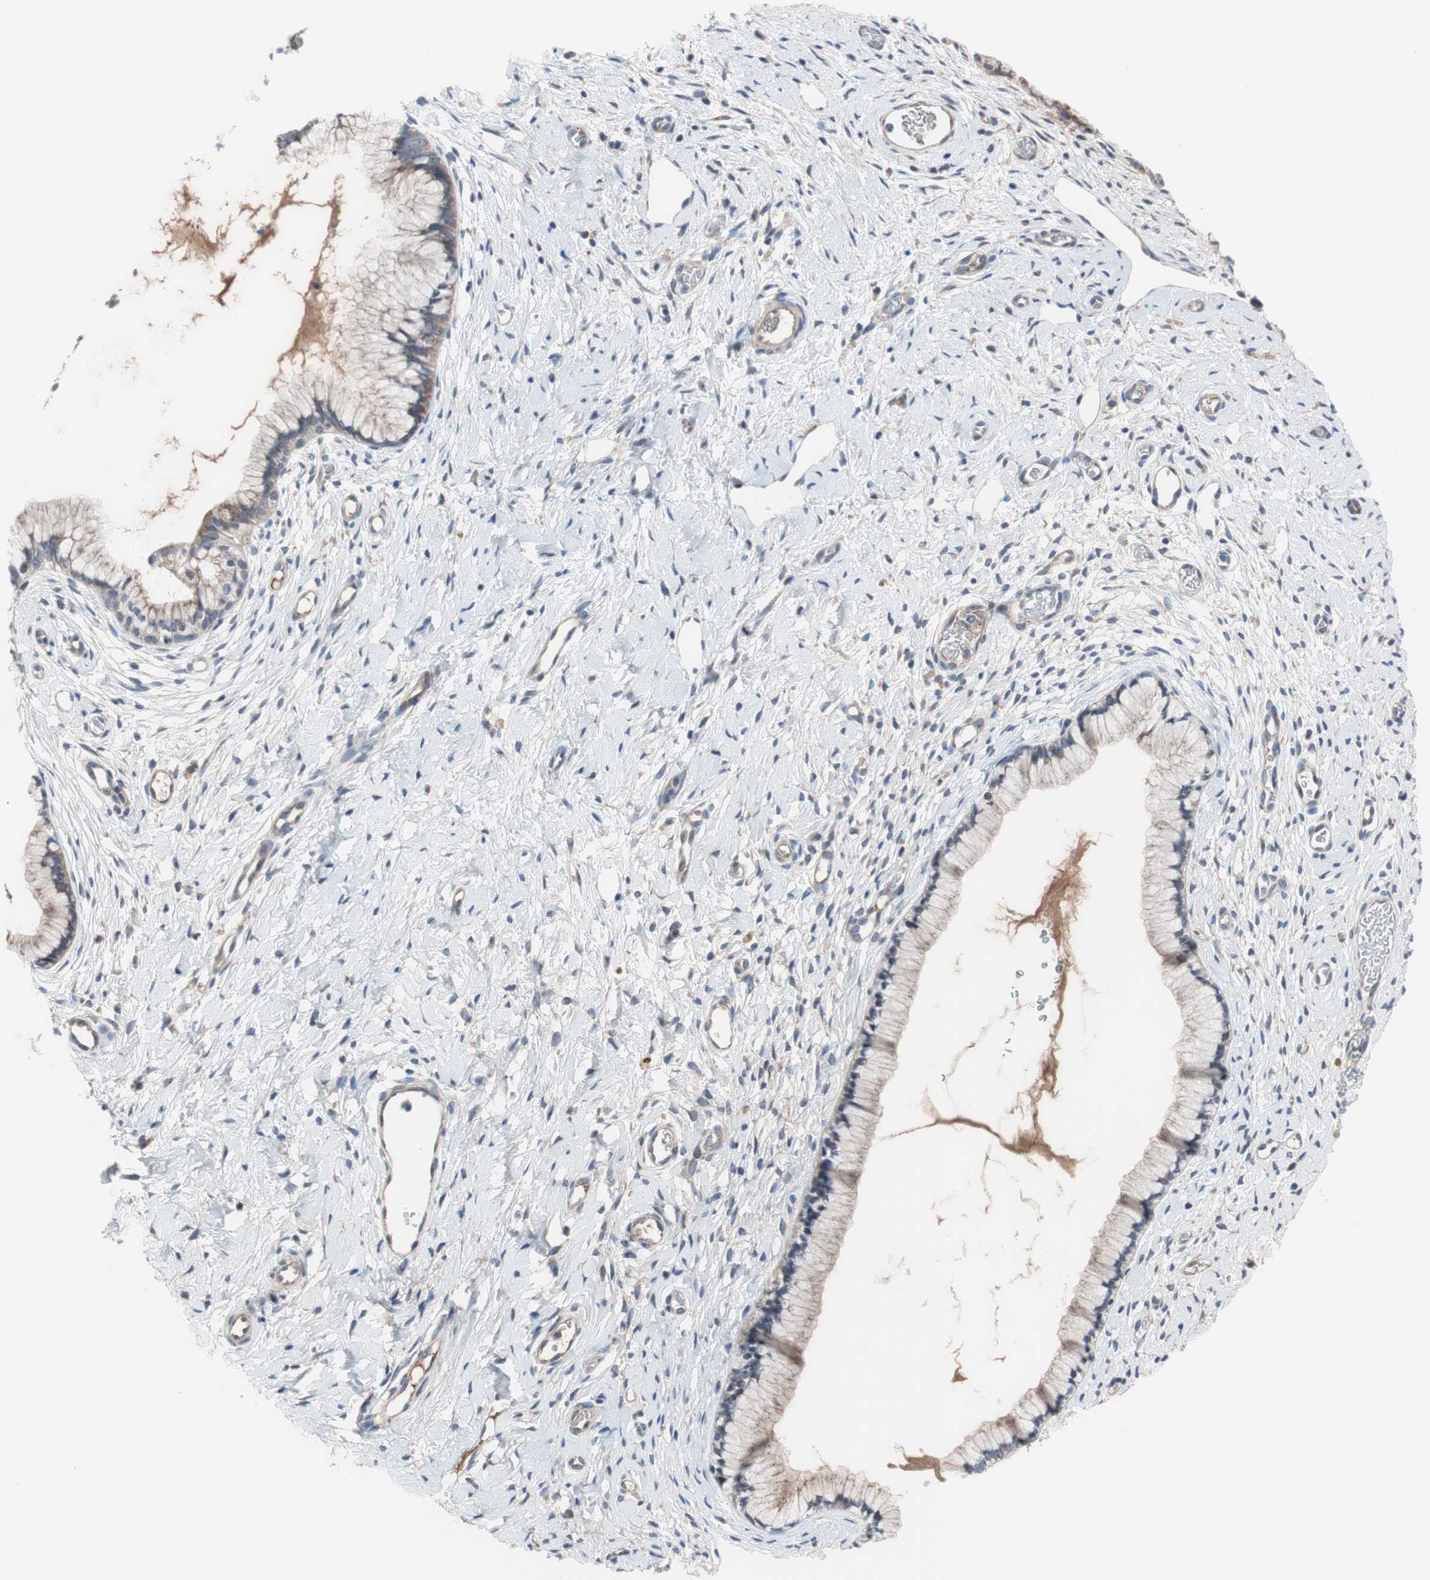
{"staining": {"intensity": "weak", "quantity": ">75%", "location": "cytoplasmic/membranous"}, "tissue": "cervix", "cell_type": "Glandular cells", "image_type": "normal", "snomed": [{"axis": "morphology", "description": "Normal tissue, NOS"}, {"axis": "topography", "description": "Cervix"}], "caption": "High-power microscopy captured an immunohistochemistry (IHC) histopathology image of normal cervix, revealing weak cytoplasmic/membranous positivity in approximately >75% of glandular cells. (Brightfield microscopy of DAB IHC at high magnification).", "gene": "KANSL1", "patient": {"sex": "female", "age": 65}}